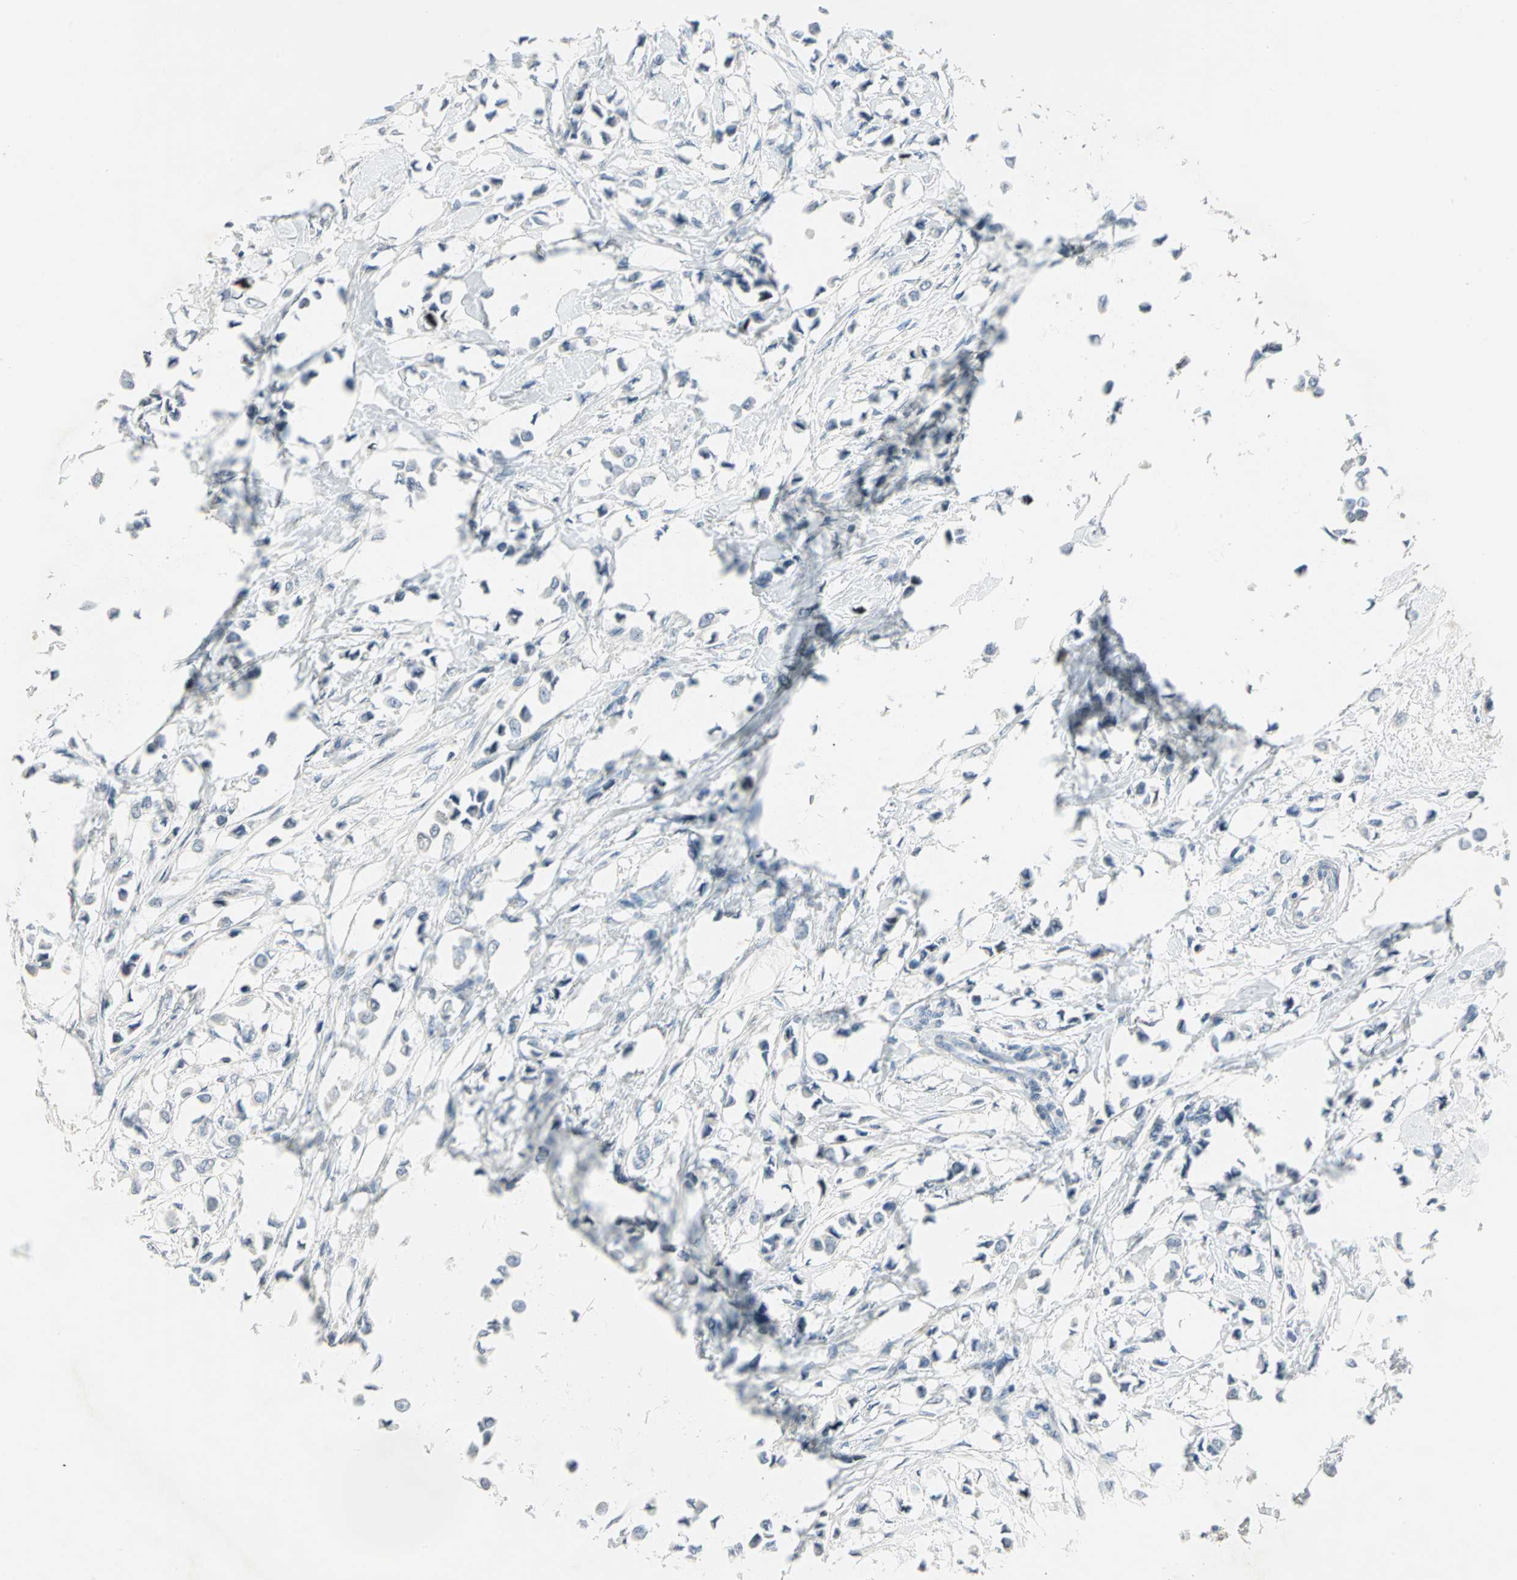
{"staining": {"intensity": "negative", "quantity": "none", "location": "none"}, "tissue": "breast cancer", "cell_type": "Tumor cells", "image_type": "cancer", "snomed": [{"axis": "morphology", "description": "Lobular carcinoma"}, {"axis": "topography", "description": "Breast"}], "caption": "Immunohistochemistry (IHC) of lobular carcinoma (breast) displays no expression in tumor cells.", "gene": "BCL6", "patient": {"sex": "female", "age": 51}}